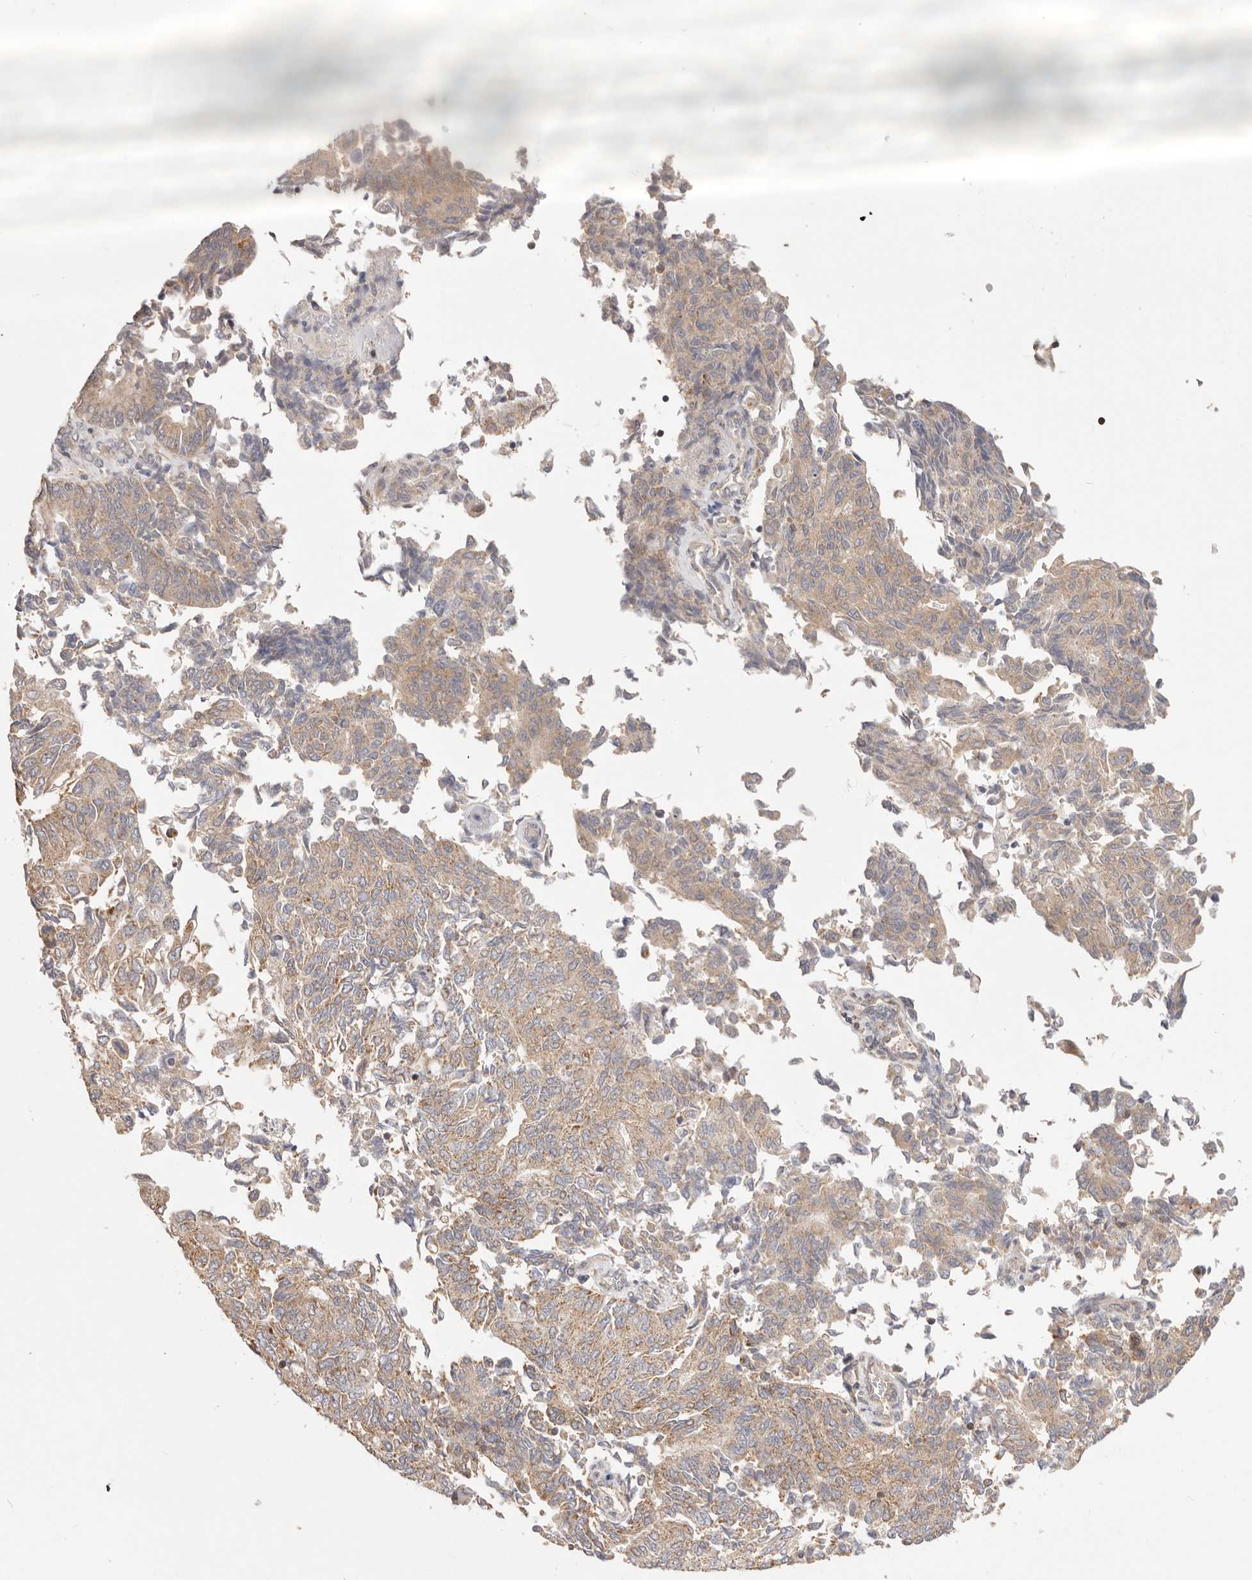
{"staining": {"intensity": "weak", "quantity": ">75%", "location": "cytoplasmic/membranous"}, "tissue": "endometrial cancer", "cell_type": "Tumor cells", "image_type": "cancer", "snomed": [{"axis": "morphology", "description": "Adenocarcinoma, NOS"}, {"axis": "topography", "description": "Endometrium"}], "caption": "Weak cytoplasmic/membranous positivity for a protein is present in about >75% of tumor cells of adenocarcinoma (endometrial) using immunohistochemistry (IHC).", "gene": "KCMF1", "patient": {"sex": "female", "age": 80}}